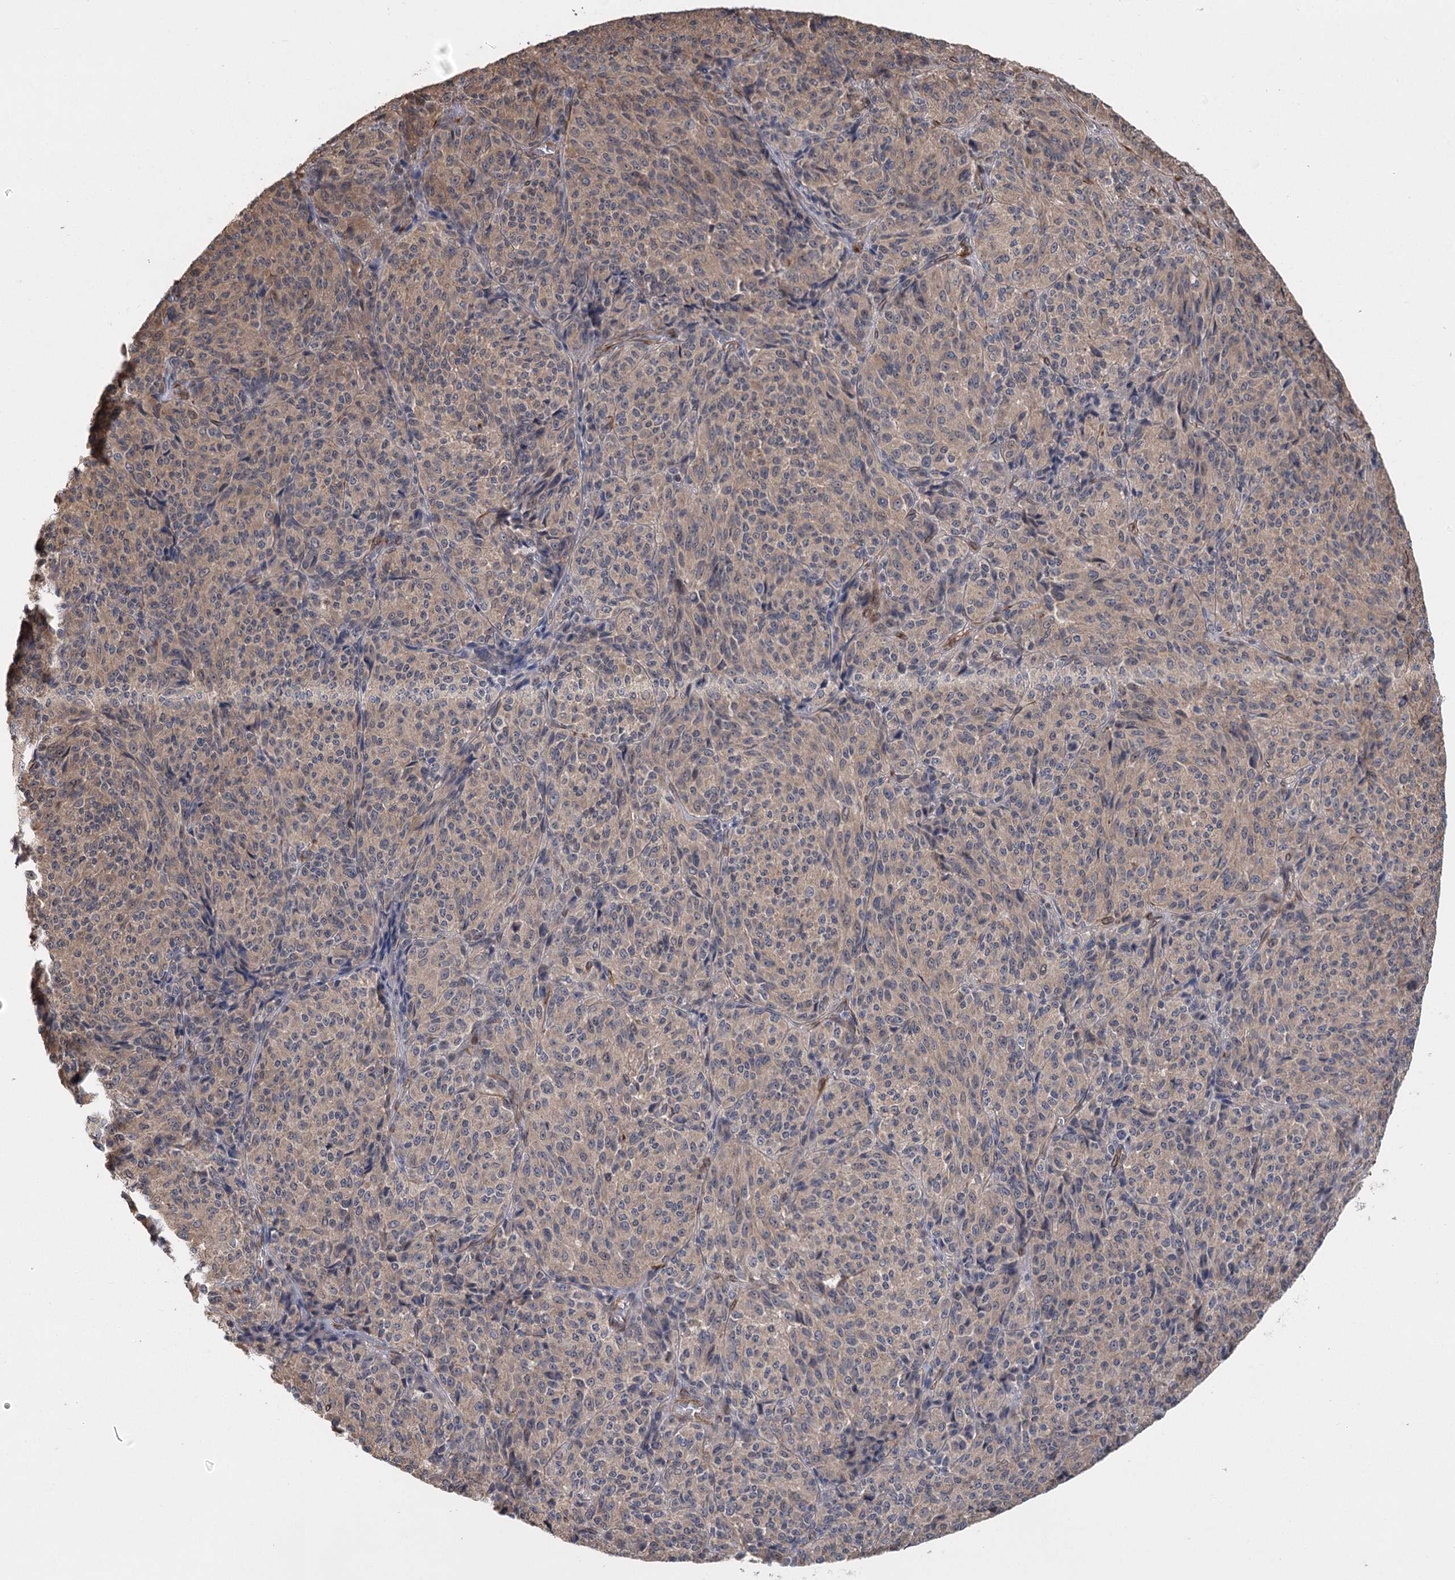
{"staining": {"intensity": "weak", "quantity": "25%-75%", "location": "cytoplasmic/membranous"}, "tissue": "melanoma", "cell_type": "Tumor cells", "image_type": "cancer", "snomed": [{"axis": "morphology", "description": "Malignant melanoma, Metastatic site"}, {"axis": "topography", "description": "Brain"}], "caption": "A brown stain shows weak cytoplasmic/membranous staining of a protein in melanoma tumor cells.", "gene": "RWDD4", "patient": {"sex": "female", "age": 56}}